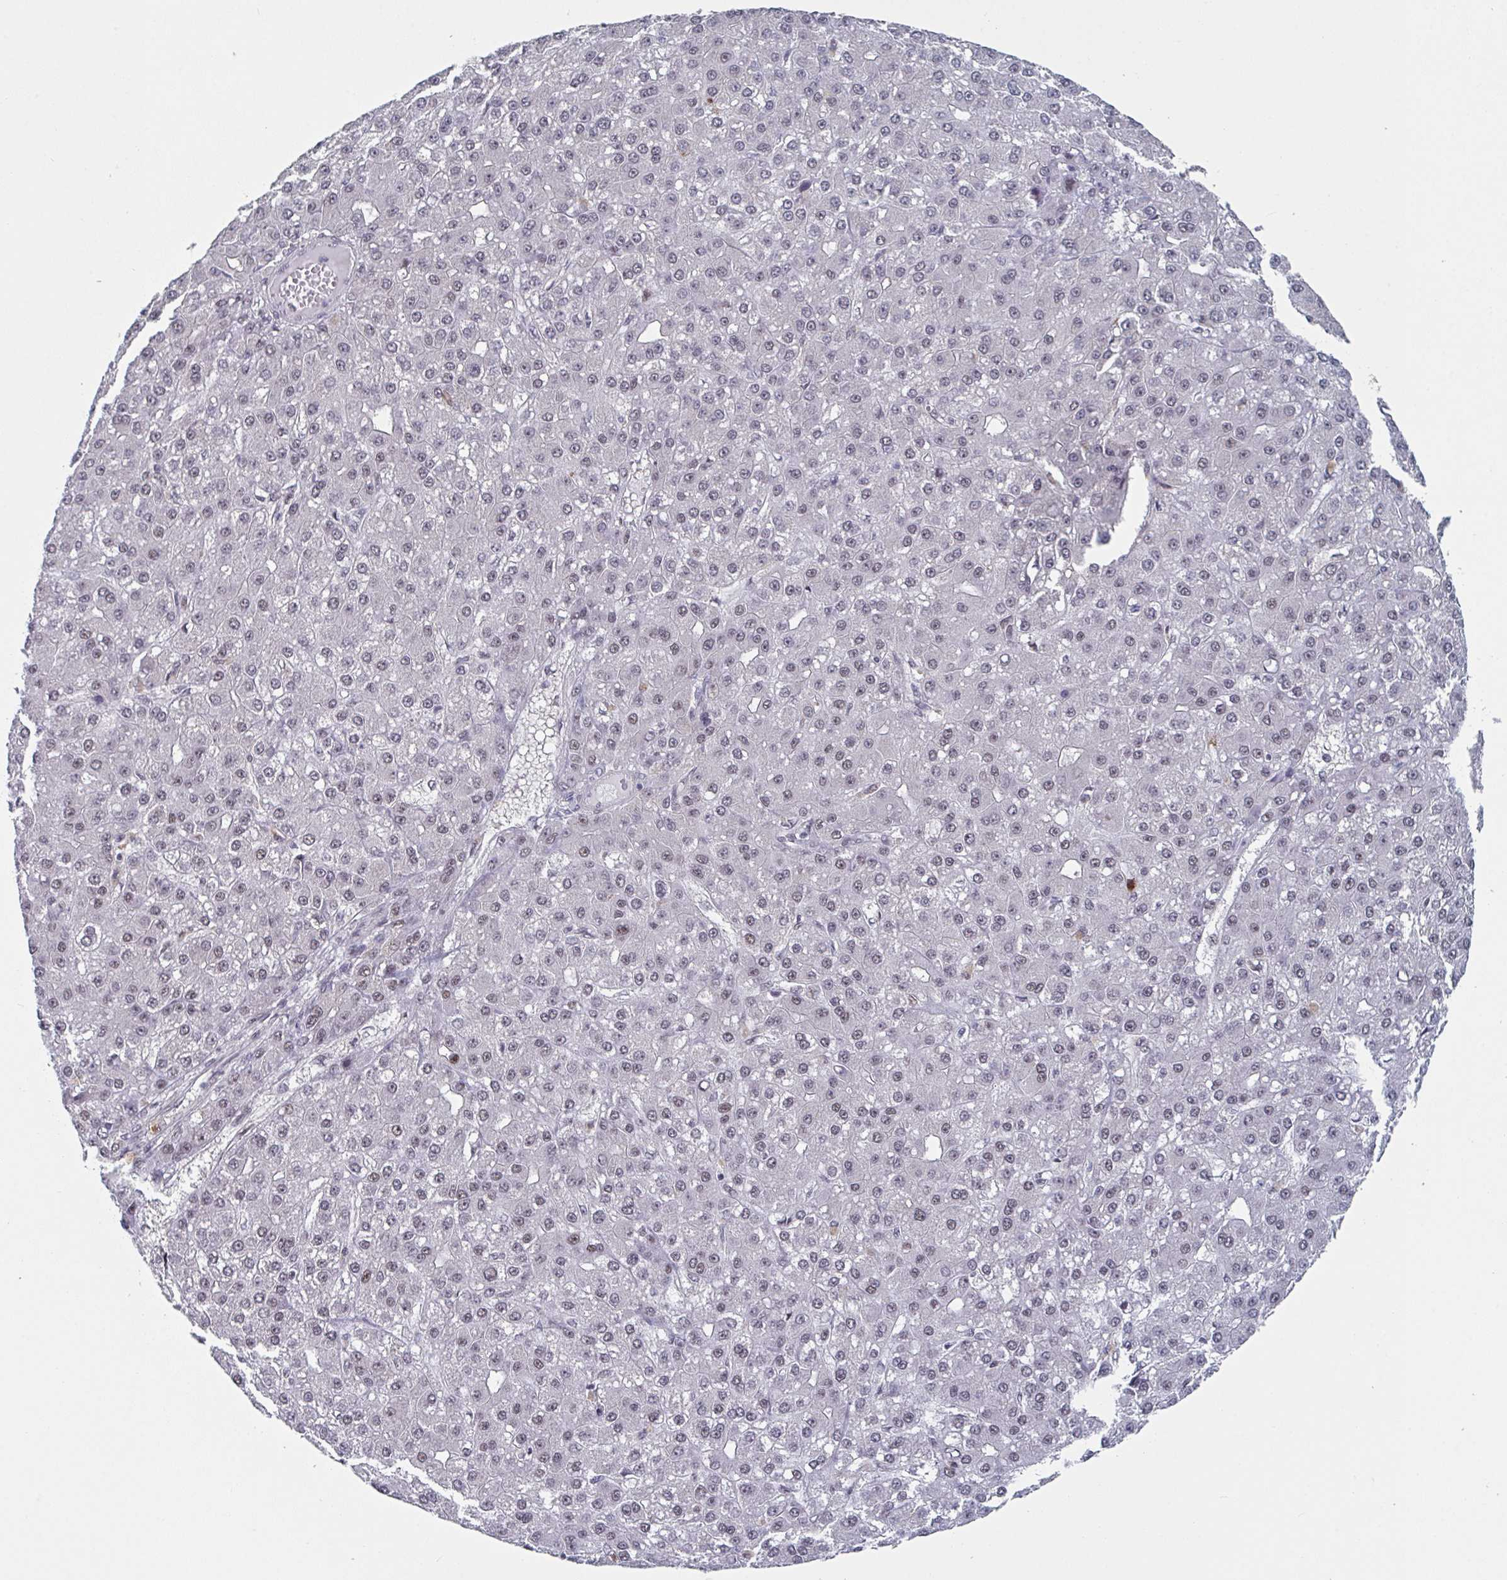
{"staining": {"intensity": "weak", "quantity": "25%-75%", "location": "nuclear"}, "tissue": "liver cancer", "cell_type": "Tumor cells", "image_type": "cancer", "snomed": [{"axis": "morphology", "description": "Carcinoma, Hepatocellular, NOS"}, {"axis": "topography", "description": "Liver"}], "caption": "DAB immunohistochemical staining of human liver cancer (hepatocellular carcinoma) shows weak nuclear protein expression in approximately 25%-75% of tumor cells.", "gene": "RNF212", "patient": {"sex": "male", "age": 67}}